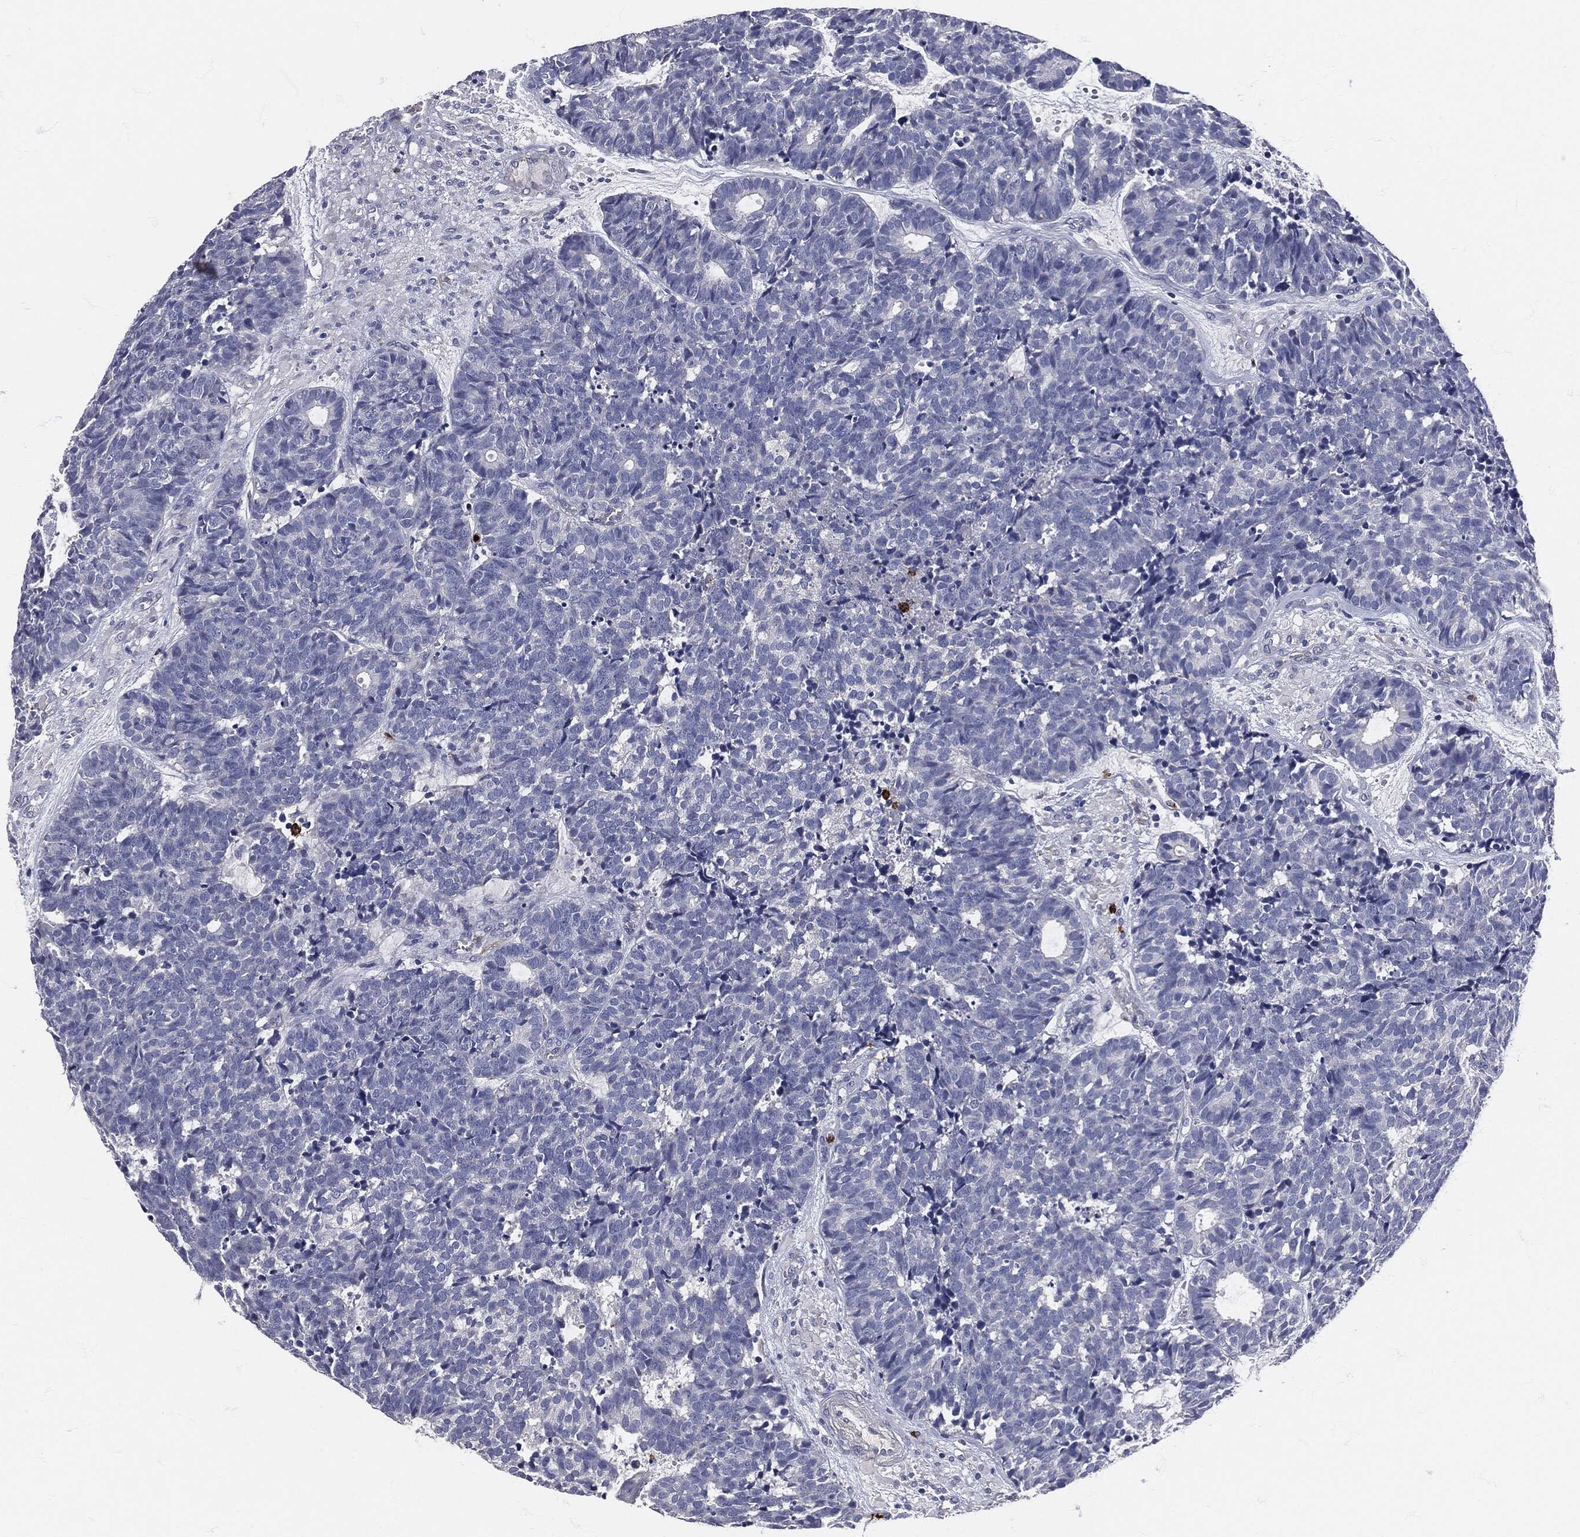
{"staining": {"intensity": "negative", "quantity": "none", "location": "none"}, "tissue": "head and neck cancer", "cell_type": "Tumor cells", "image_type": "cancer", "snomed": [{"axis": "morphology", "description": "Adenocarcinoma, NOS"}, {"axis": "topography", "description": "Head-Neck"}], "caption": "Immunohistochemical staining of human head and neck adenocarcinoma demonstrates no significant positivity in tumor cells.", "gene": "MPO", "patient": {"sex": "female", "age": 81}}